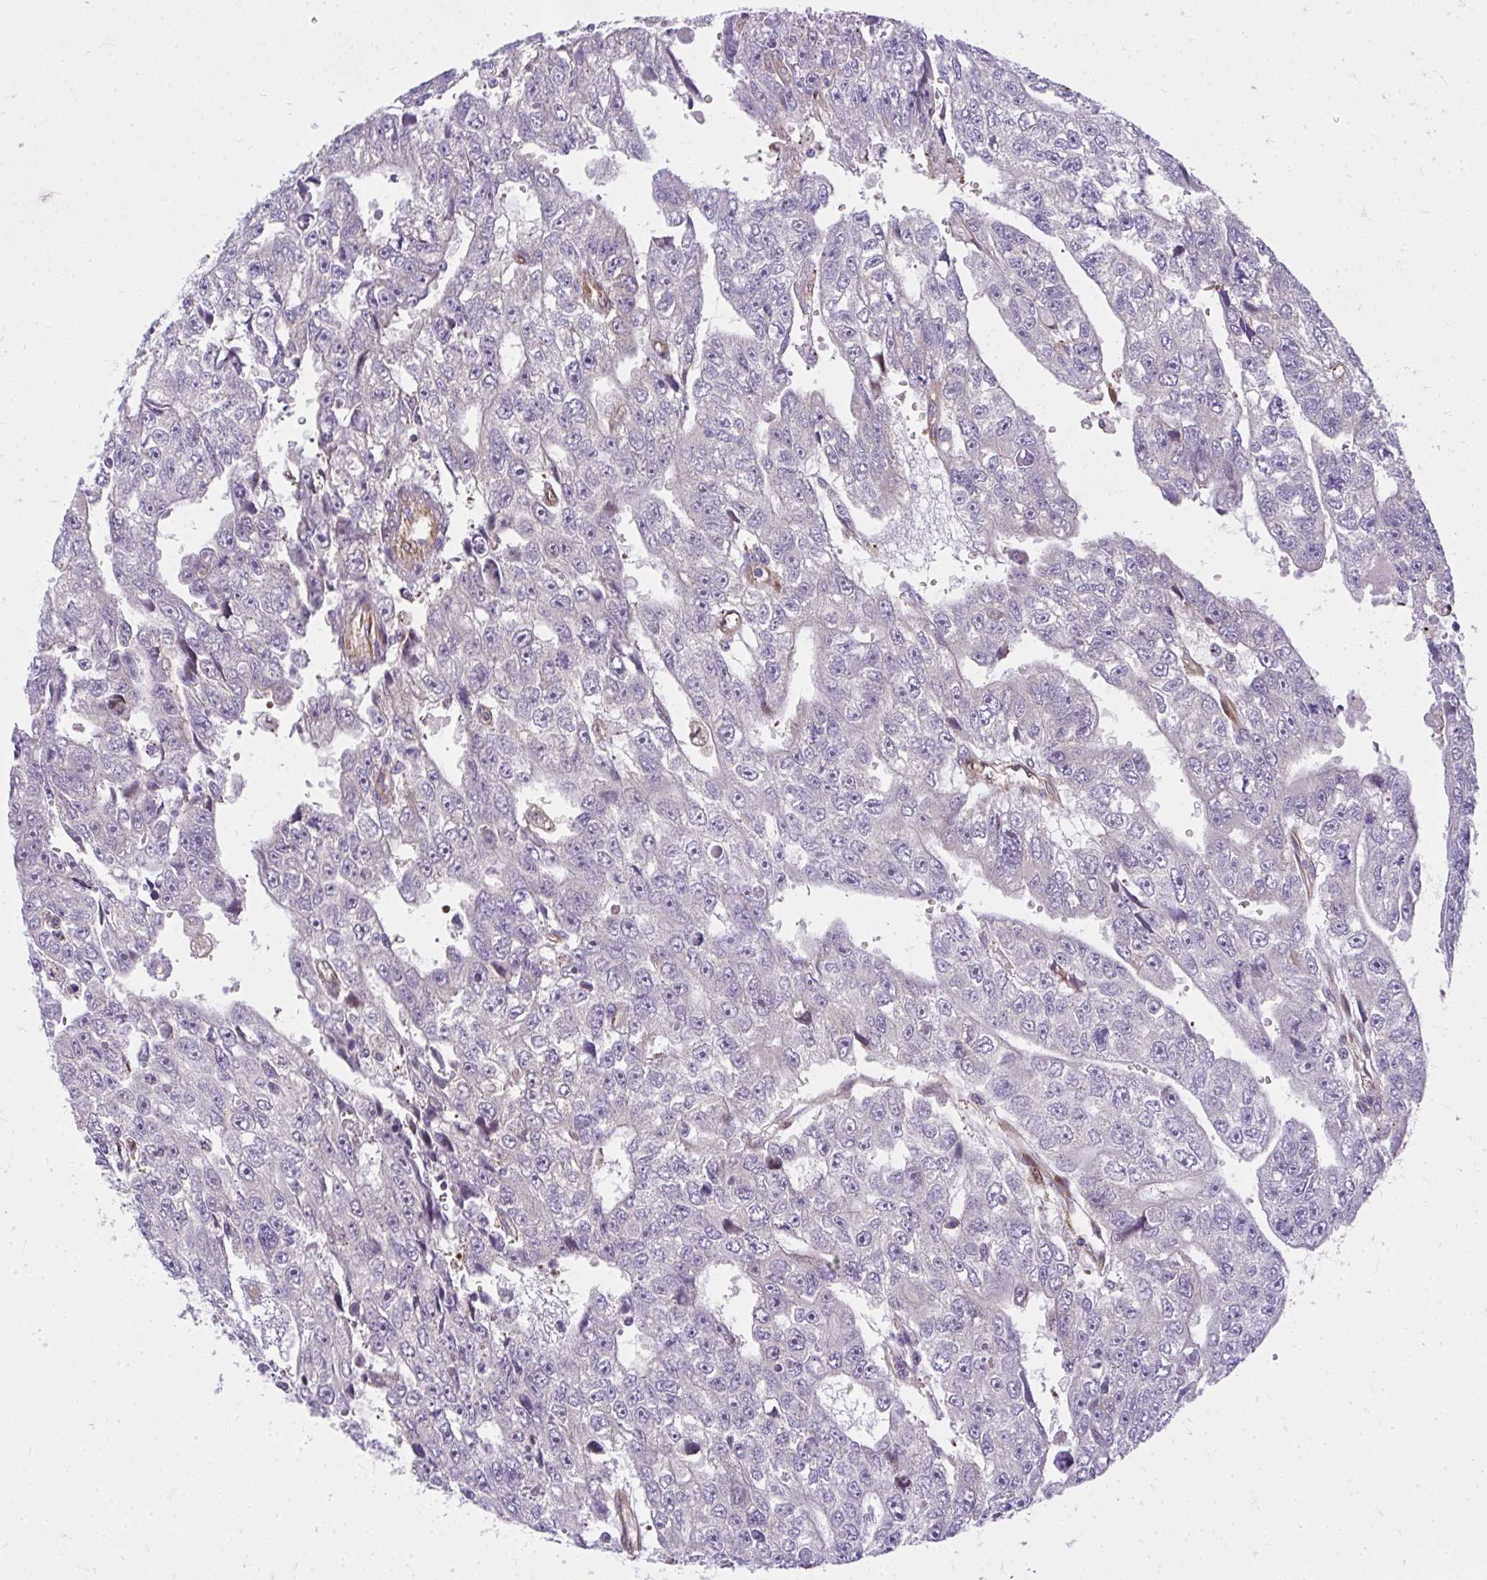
{"staining": {"intensity": "negative", "quantity": "none", "location": "none"}, "tissue": "testis cancer", "cell_type": "Tumor cells", "image_type": "cancer", "snomed": [{"axis": "morphology", "description": "Carcinoma, Embryonal, NOS"}, {"axis": "topography", "description": "Testis"}], "caption": "DAB immunohistochemical staining of testis cancer (embryonal carcinoma) demonstrates no significant expression in tumor cells.", "gene": "RSKR", "patient": {"sex": "male", "age": 20}}